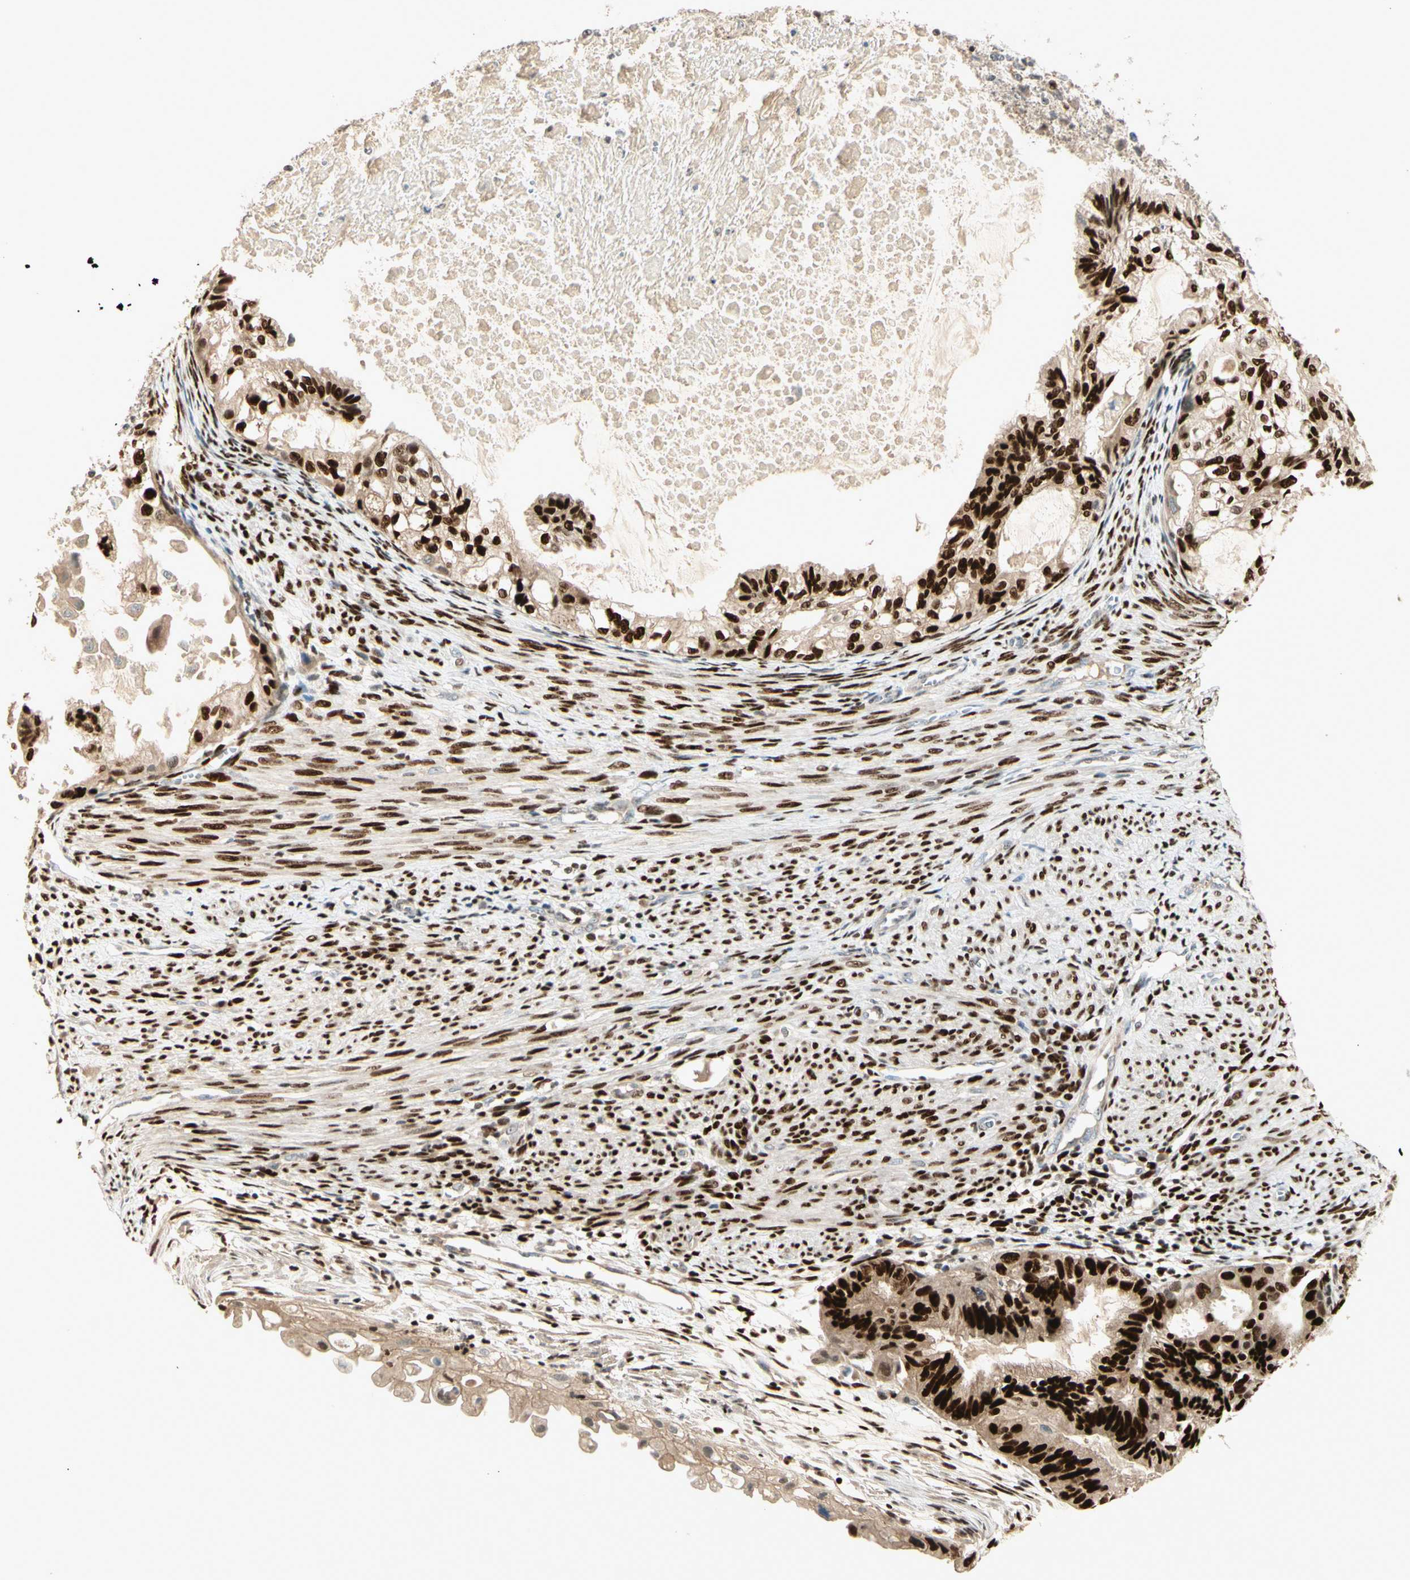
{"staining": {"intensity": "strong", "quantity": ">75%", "location": "nuclear"}, "tissue": "cervical cancer", "cell_type": "Tumor cells", "image_type": "cancer", "snomed": [{"axis": "morphology", "description": "Normal tissue, NOS"}, {"axis": "morphology", "description": "Adenocarcinoma, NOS"}, {"axis": "topography", "description": "Cervix"}, {"axis": "topography", "description": "Endometrium"}], "caption": "IHC image of adenocarcinoma (cervical) stained for a protein (brown), which exhibits high levels of strong nuclear expression in about >75% of tumor cells.", "gene": "NFYA", "patient": {"sex": "female", "age": 86}}